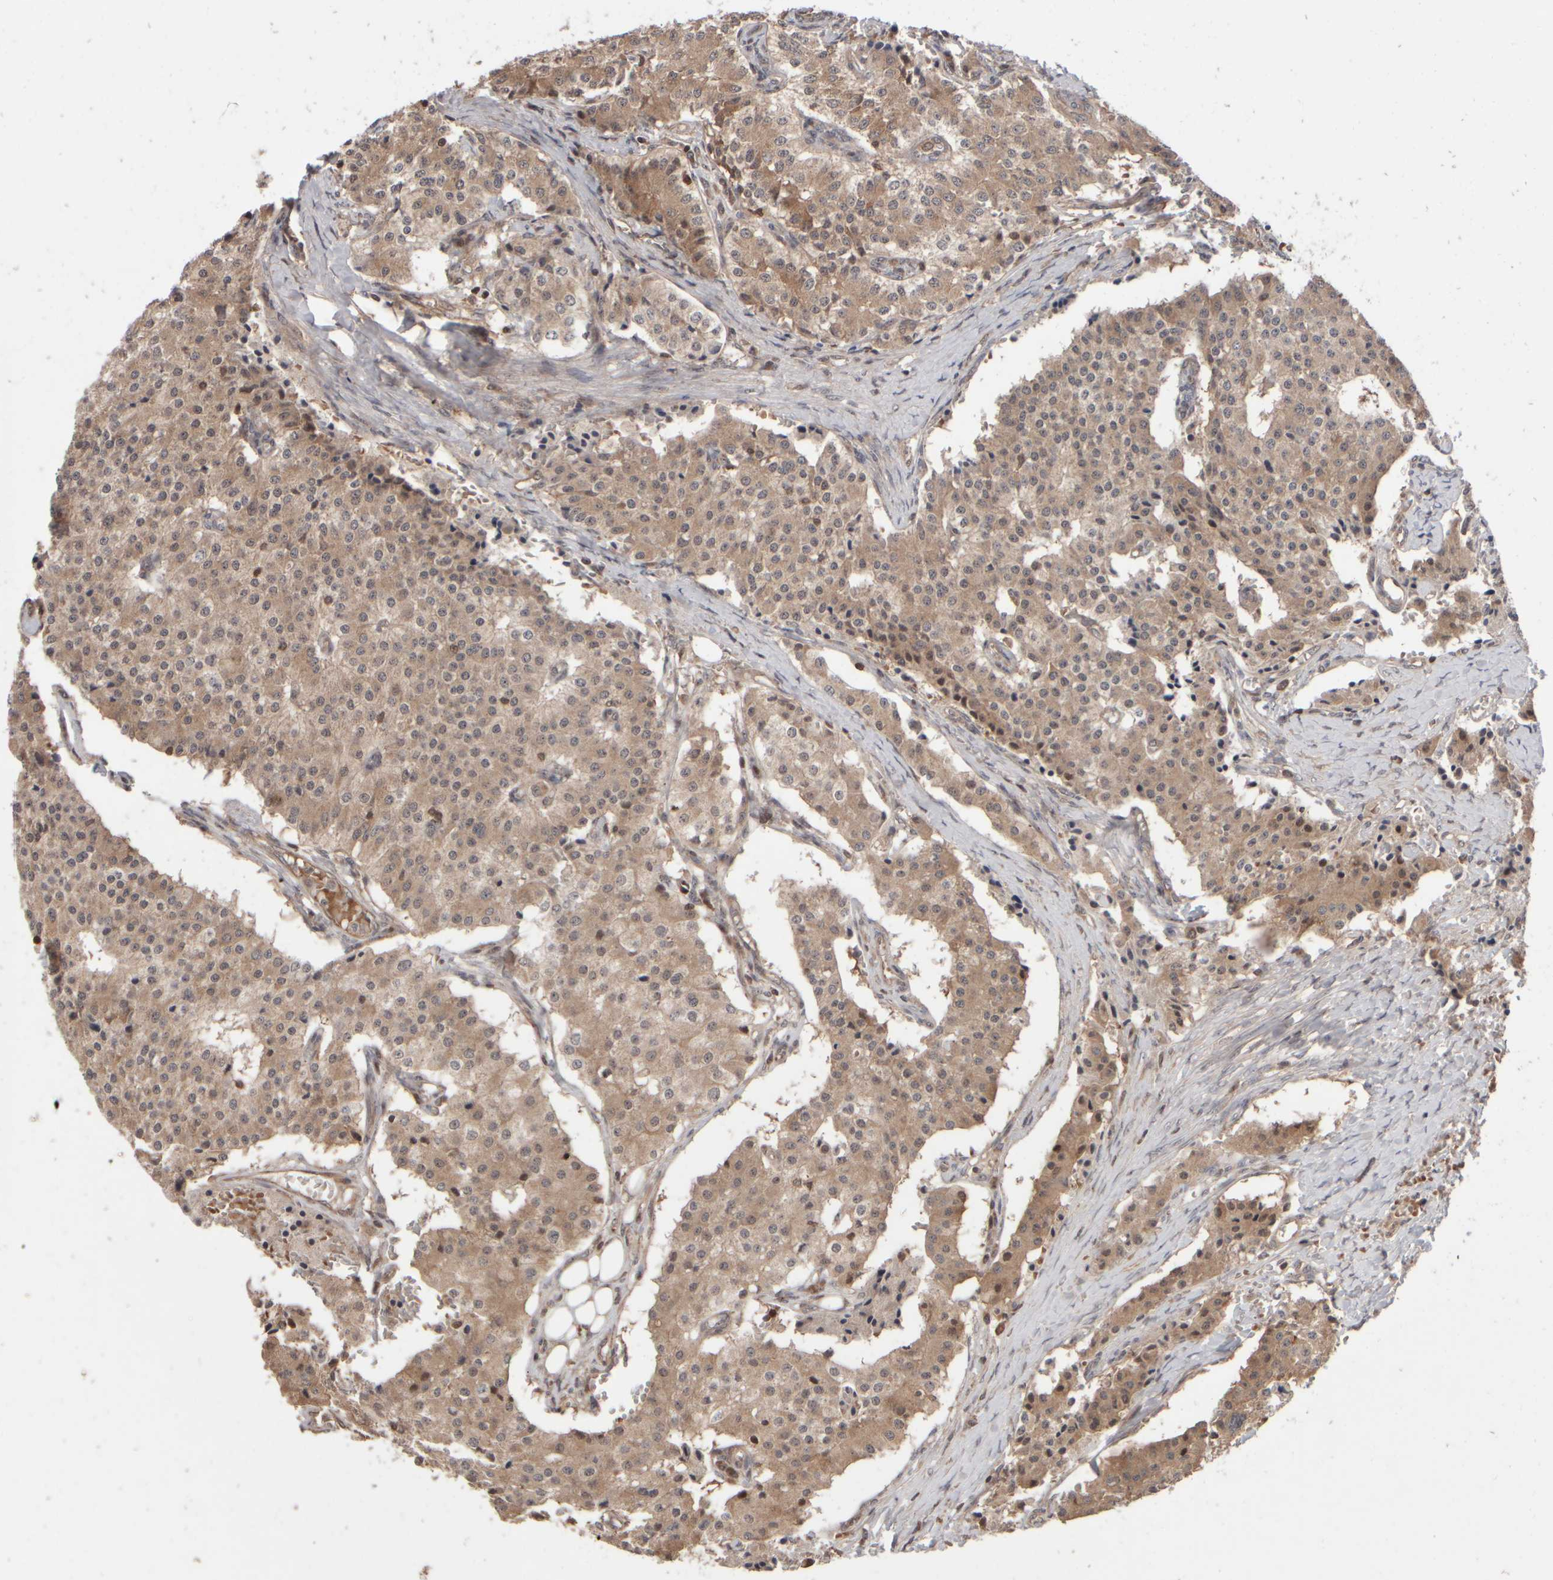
{"staining": {"intensity": "moderate", "quantity": ">75%", "location": "cytoplasmic/membranous"}, "tissue": "carcinoid", "cell_type": "Tumor cells", "image_type": "cancer", "snomed": [{"axis": "morphology", "description": "Carcinoid, malignant, NOS"}, {"axis": "topography", "description": "Colon"}], "caption": "Immunohistochemical staining of carcinoid reveals medium levels of moderate cytoplasmic/membranous staining in about >75% of tumor cells. (DAB (3,3'-diaminobenzidine) = brown stain, brightfield microscopy at high magnification).", "gene": "ABHD11", "patient": {"sex": "female", "age": 52}}